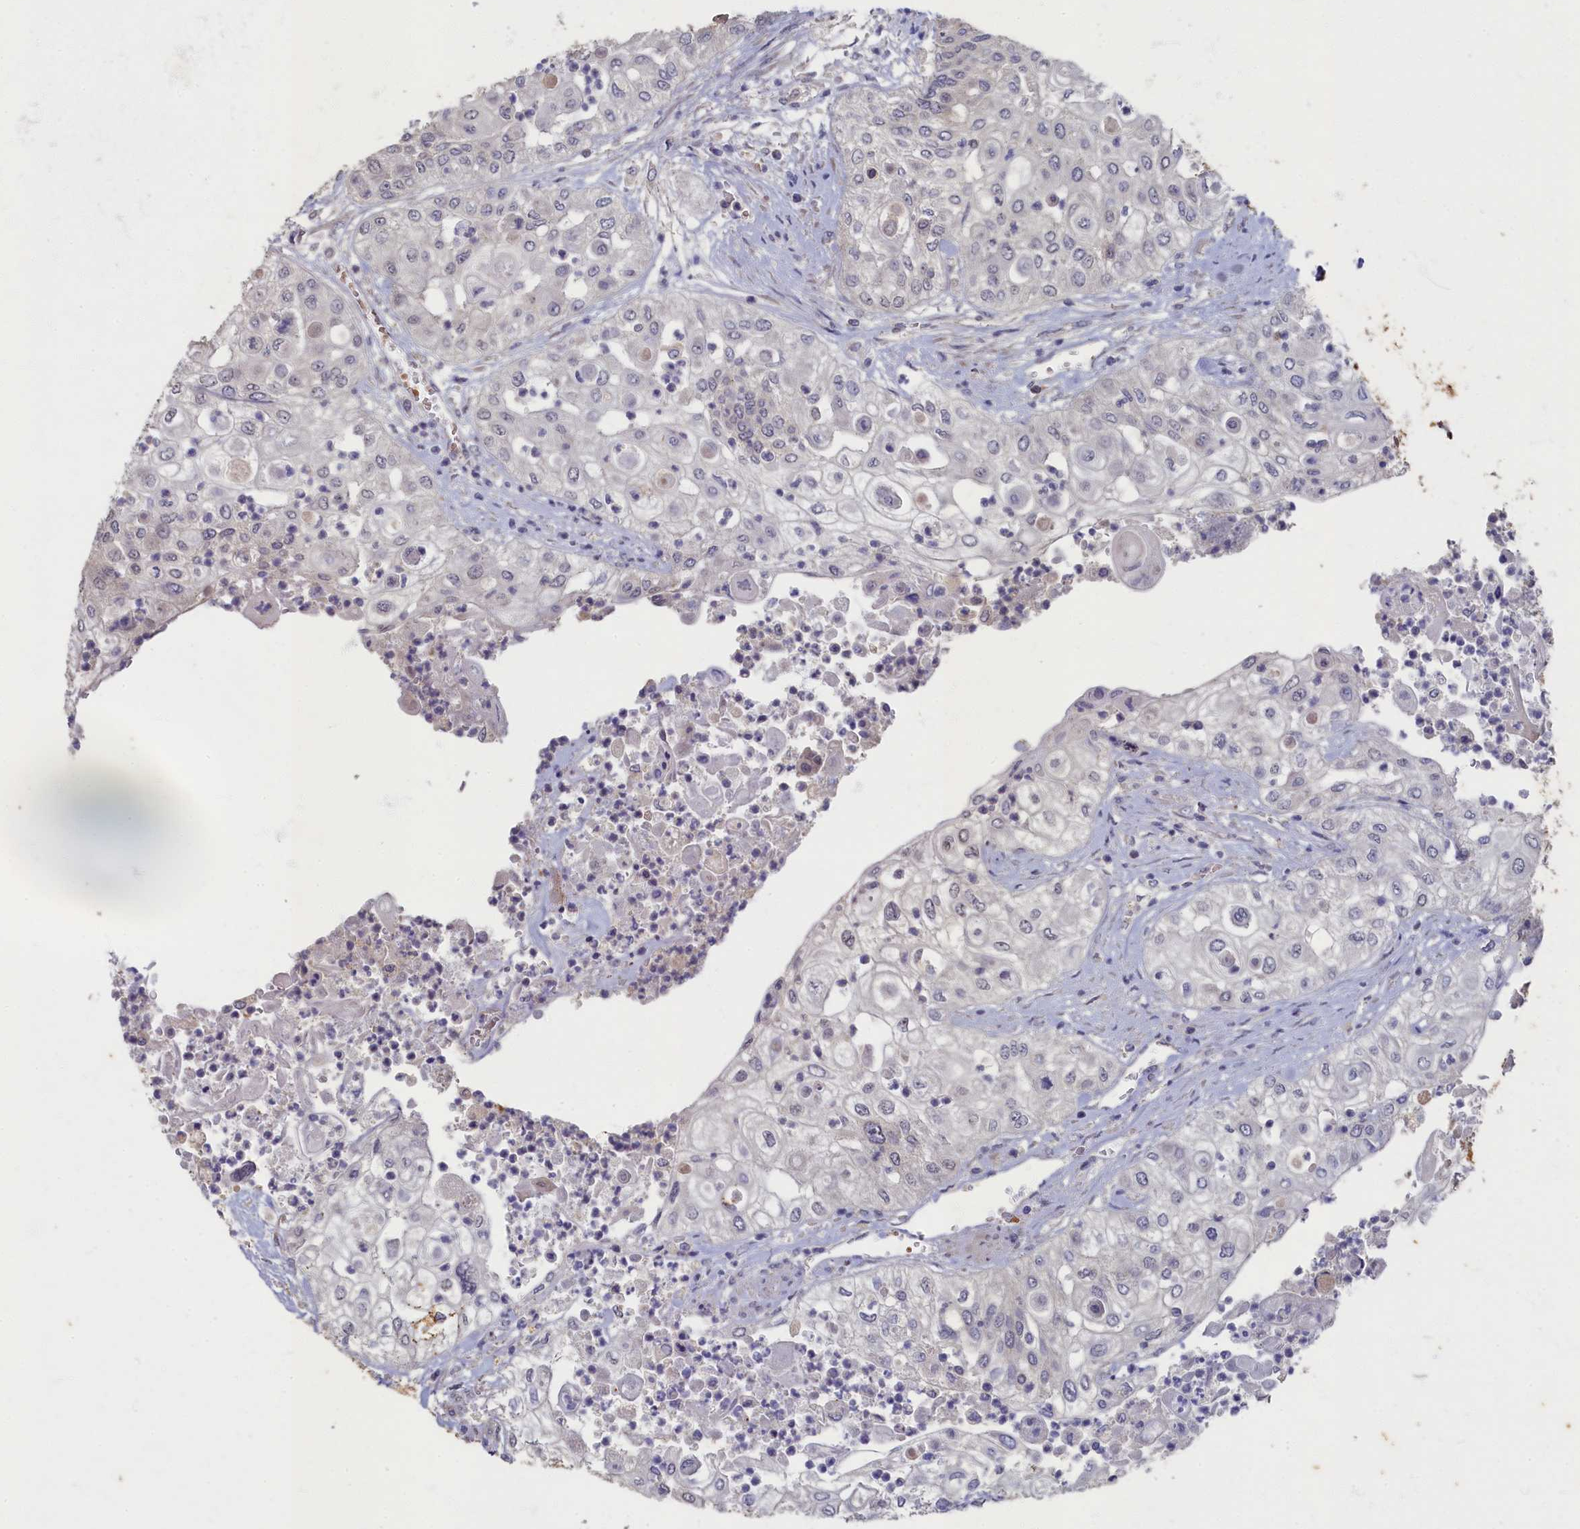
{"staining": {"intensity": "negative", "quantity": "none", "location": "none"}, "tissue": "urothelial cancer", "cell_type": "Tumor cells", "image_type": "cancer", "snomed": [{"axis": "morphology", "description": "Urothelial carcinoma, High grade"}, {"axis": "topography", "description": "Urinary bladder"}], "caption": "Urothelial cancer stained for a protein using immunohistochemistry (IHC) shows no expression tumor cells.", "gene": "HUNK", "patient": {"sex": "female", "age": 79}}